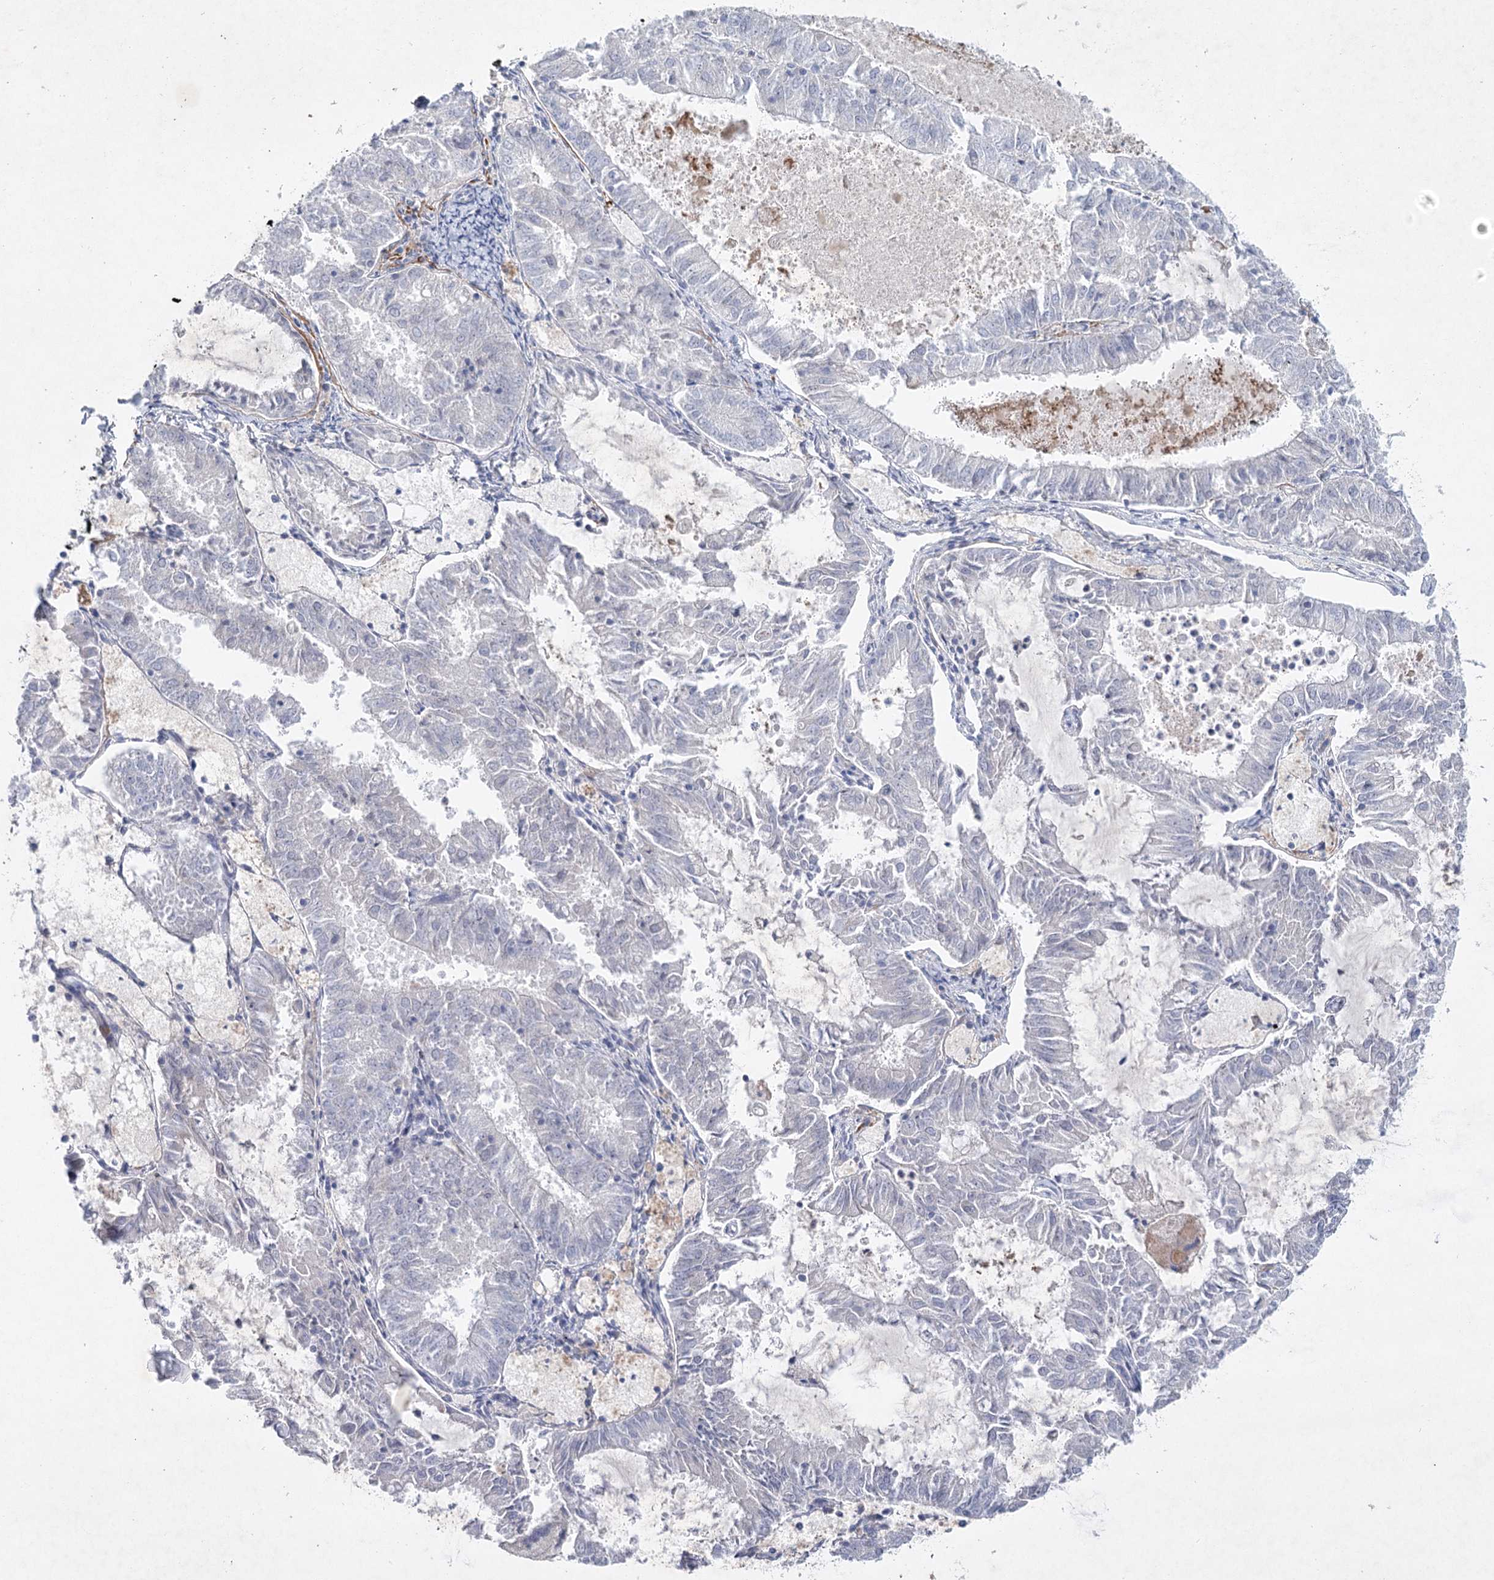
{"staining": {"intensity": "negative", "quantity": "none", "location": "none"}, "tissue": "endometrial cancer", "cell_type": "Tumor cells", "image_type": "cancer", "snomed": [{"axis": "morphology", "description": "Adenocarcinoma, NOS"}, {"axis": "topography", "description": "Endometrium"}], "caption": "The immunohistochemistry image has no significant expression in tumor cells of endometrial adenocarcinoma tissue.", "gene": "MAP3K13", "patient": {"sex": "female", "age": 57}}